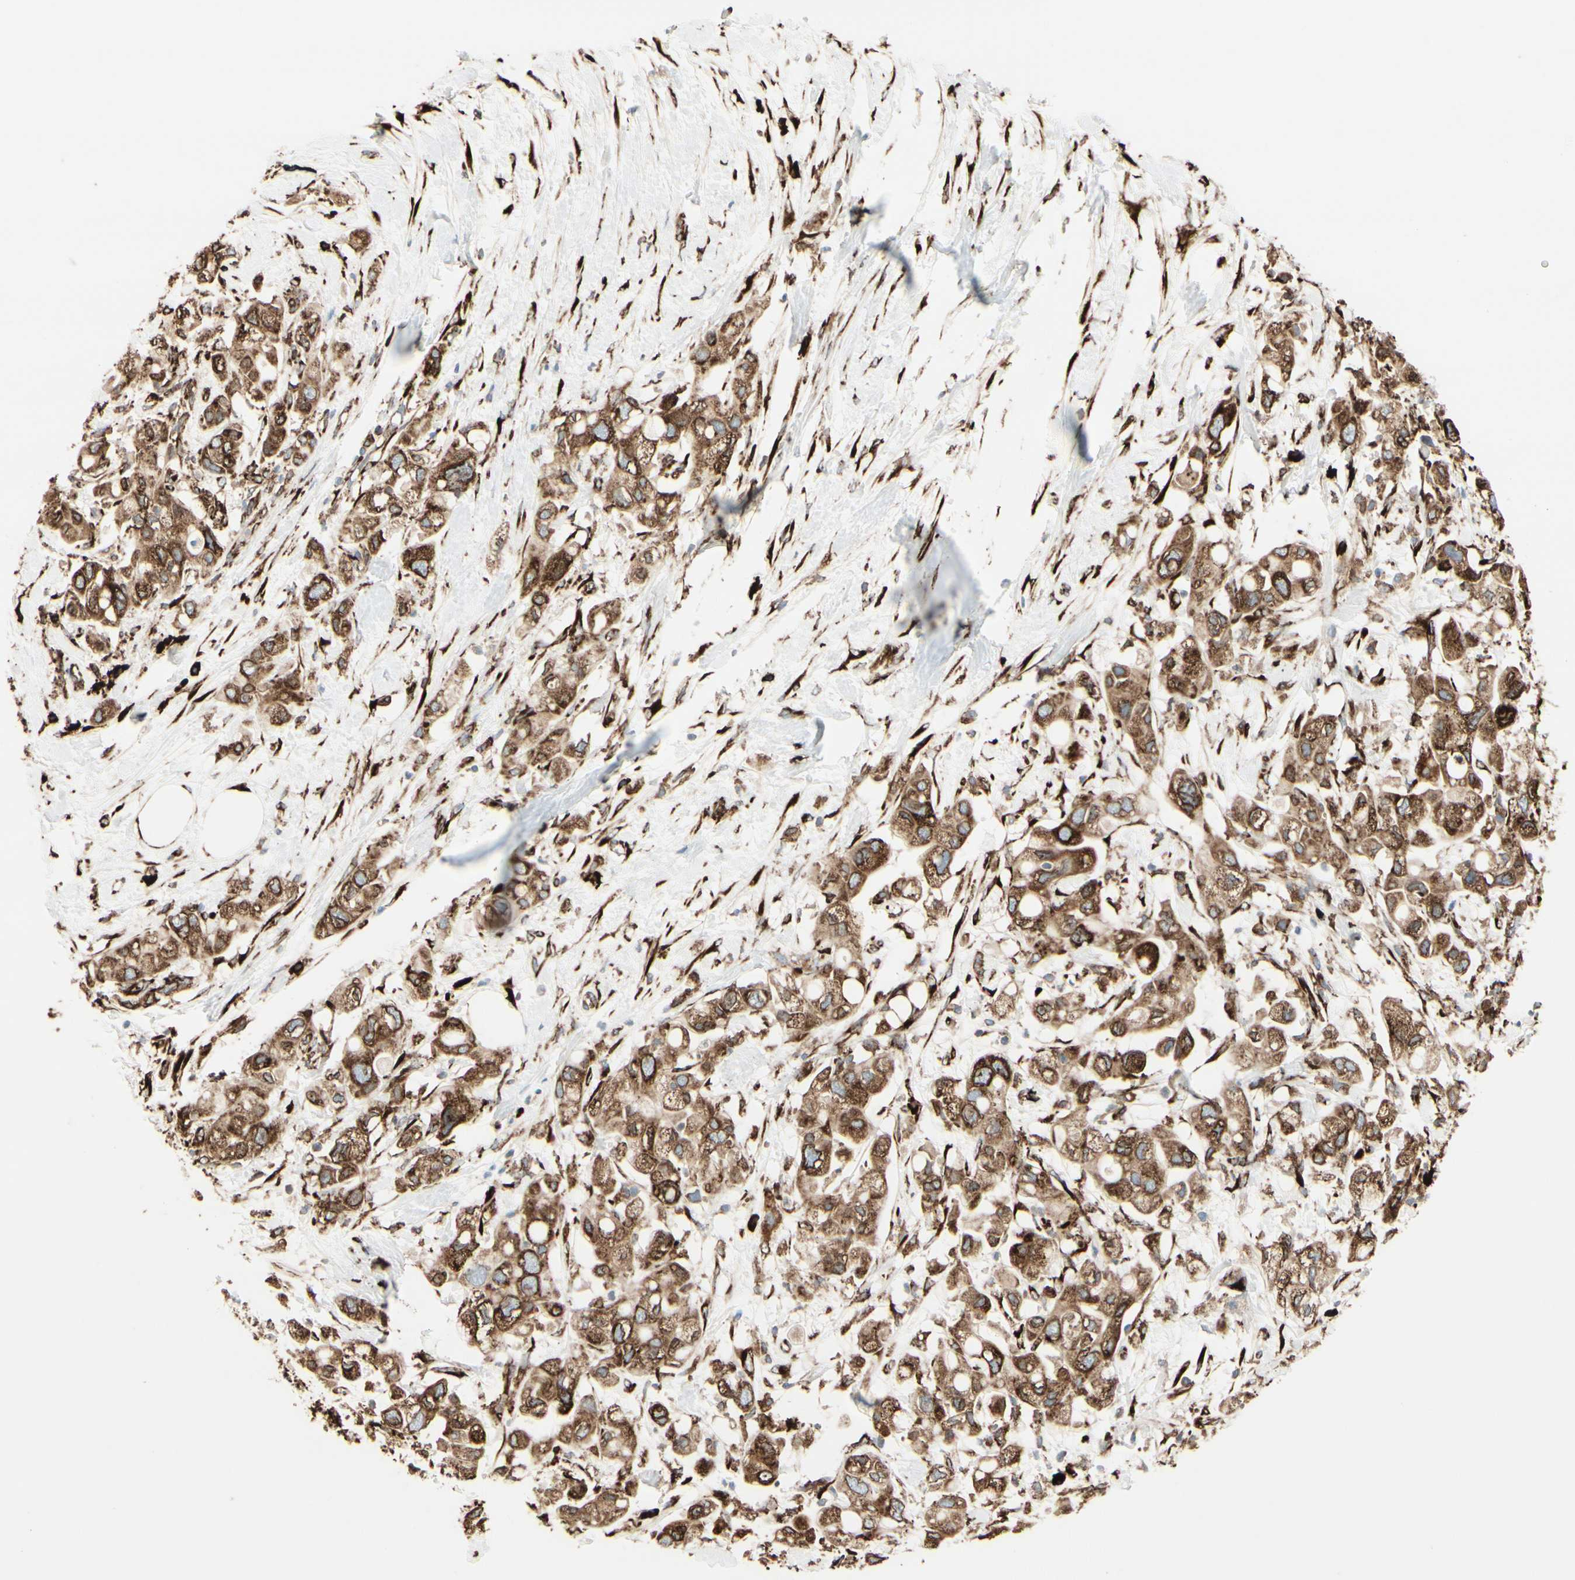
{"staining": {"intensity": "strong", "quantity": ">75%", "location": "cytoplasmic/membranous"}, "tissue": "pancreatic cancer", "cell_type": "Tumor cells", "image_type": "cancer", "snomed": [{"axis": "morphology", "description": "Adenocarcinoma, NOS"}, {"axis": "topography", "description": "Pancreas"}], "caption": "A high-resolution histopathology image shows IHC staining of pancreatic cancer (adenocarcinoma), which shows strong cytoplasmic/membranous staining in approximately >75% of tumor cells.", "gene": "RRBP1", "patient": {"sex": "female", "age": 56}}